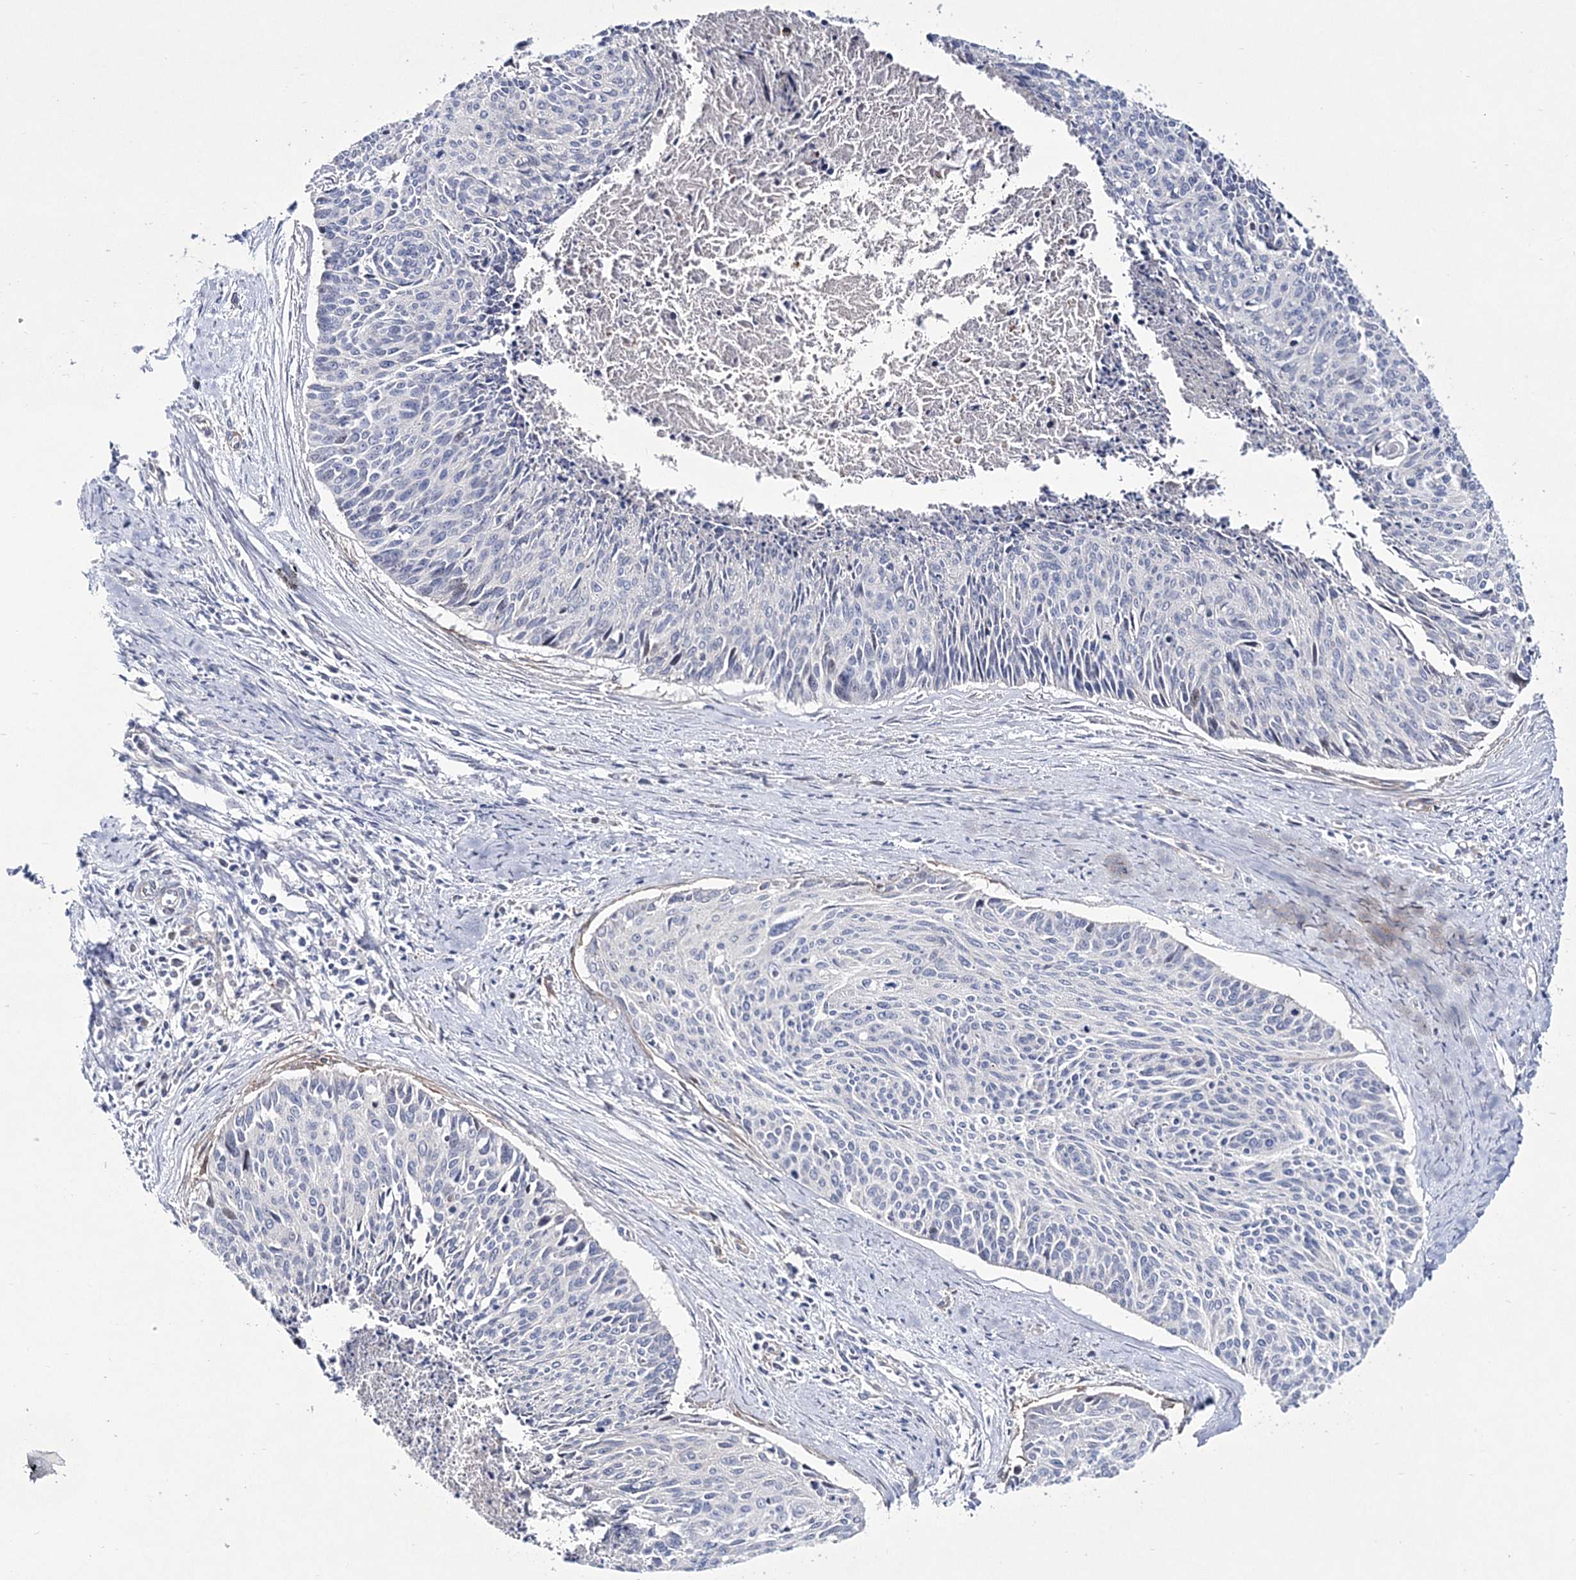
{"staining": {"intensity": "negative", "quantity": "none", "location": "none"}, "tissue": "cervical cancer", "cell_type": "Tumor cells", "image_type": "cancer", "snomed": [{"axis": "morphology", "description": "Squamous cell carcinoma, NOS"}, {"axis": "topography", "description": "Cervix"}], "caption": "Immunohistochemical staining of human cervical cancer displays no significant staining in tumor cells.", "gene": "ANO1", "patient": {"sex": "female", "age": 55}}